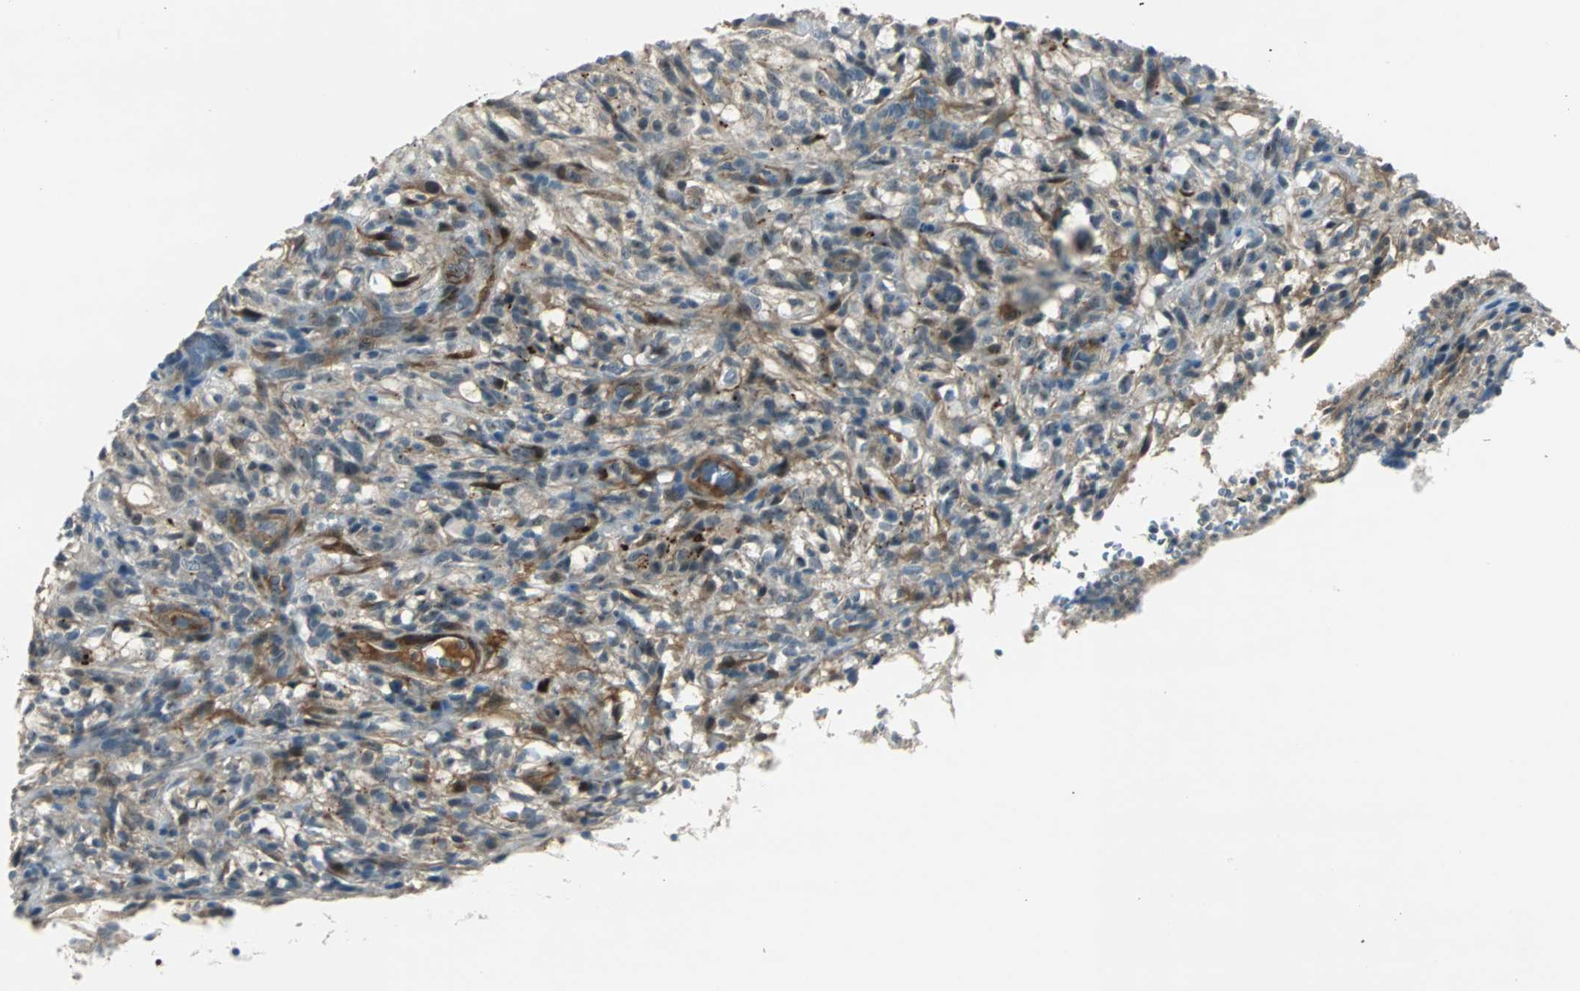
{"staining": {"intensity": "moderate", "quantity": "<25%", "location": "cytoplasmic/membranous,nuclear"}, "tissue": "glioma", "cell_type": "Tumor cells", "image_type": "cancer", "snomed": [{"axis": "morphology", "description": "Normal tissue, NOS"}, {"axis": "morphology", "description": "Glioma, malignant, High grade"}, {"axis": "topography", "description": "Cerebral cortex"}], "caption": "A brown stain shows moderate cytoplasmic/membranous and nuclear staining of a protein in human glioma tumor cells.", "gene": "FHL2", "patient": {"sex": "male", "age": 75}}